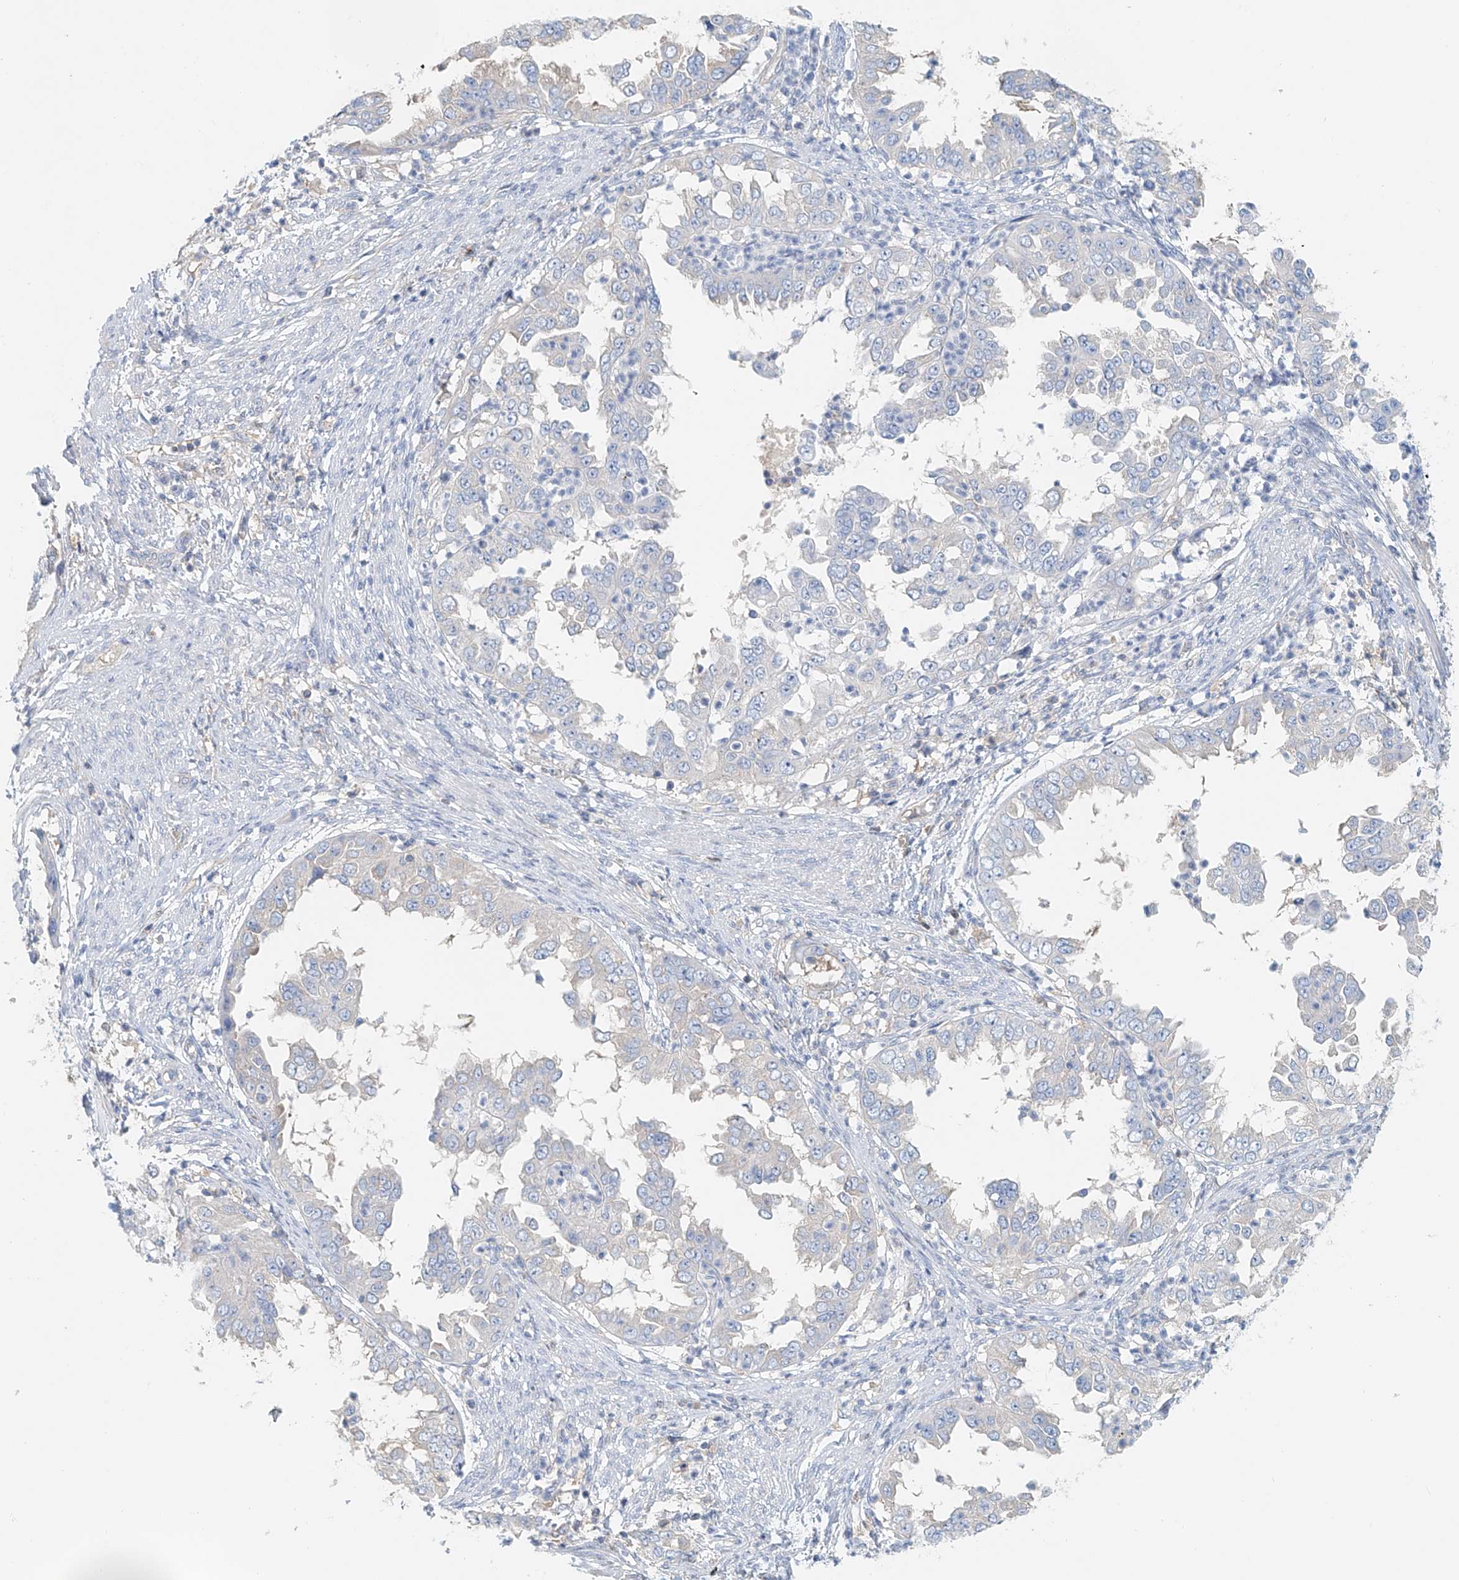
{"staining": {"intensity": "negative", "quantity": "none", "location": "none"}, "tissue": "endometrial cancer", "cell_type": "Tumor cells", "image_type": "cancer", "snomed": [{"axis": "morphology", "description": "Adenocarcinoma, NOS"}, {"axis": "topography", "description": "Endometrium"}], "caption": "This is an IHC photomicrograph of human endometrial adenocarcinoma. There is no positivity in tumor cells.", "gene": "FRYL", "patient": {"sex": "female", "age": 85}}